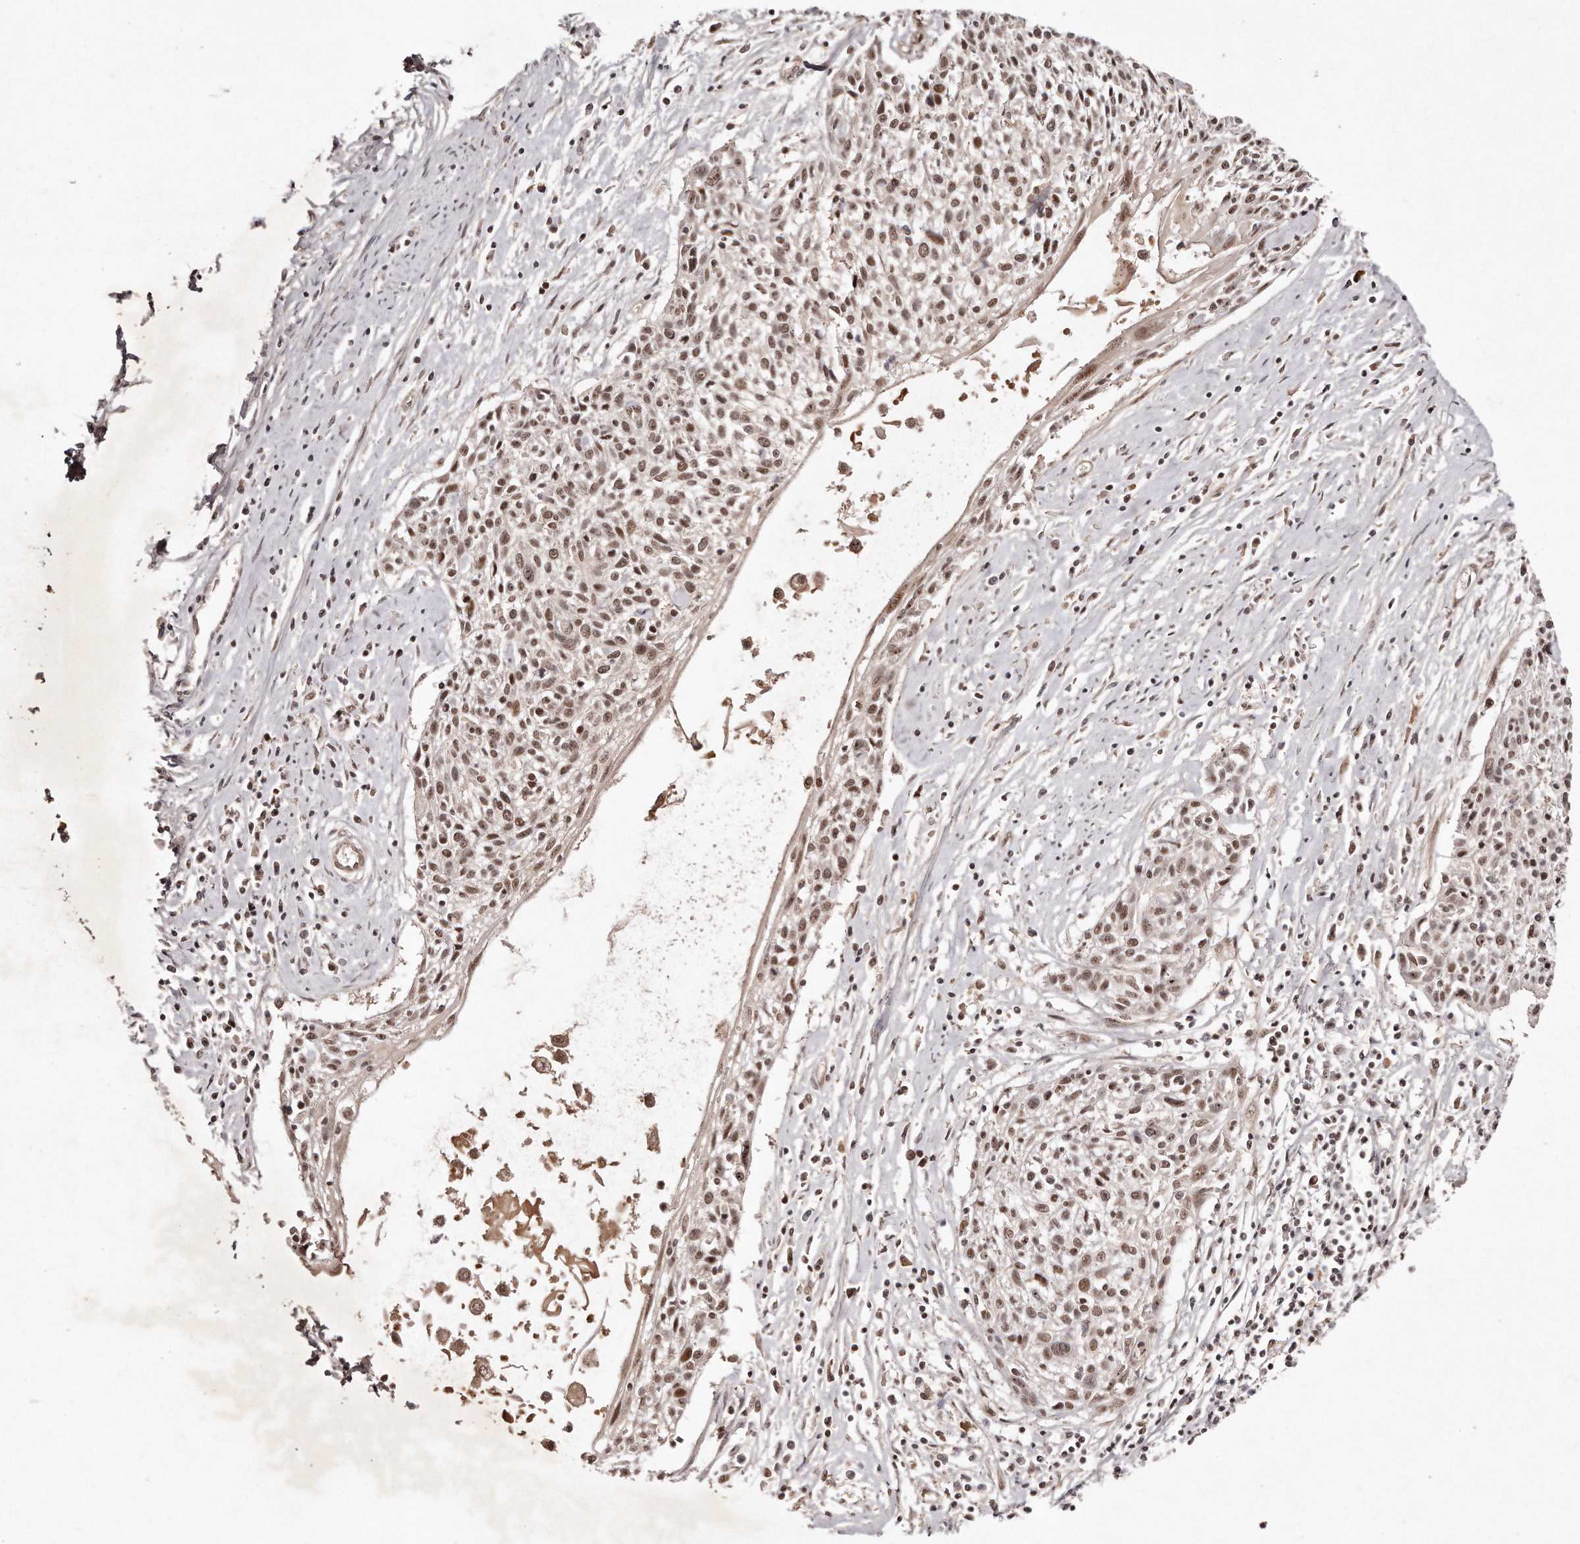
{"staining": {"intensity": "moderate", "quantity": ">75%", "location": "nuclear"}, "tissue": "cervical cancer", "cell_type": "Tumor cells", "image_type": "cancer", "snomed": [{"axis": "morphology", "description": "Squamous cell carcinoma, NOS"}, {"axis": "topography", "description": "Cervix"}], "caption": "This micrograph shows immunohistochemistry (IHC) staining of cervical cancer (squamous cell carcinoma), with medium moderate nuclear positivity in approximately >75% of tumor cells.", "gene": "SOX4", "patient": {"sex": "female", "age": 51}}